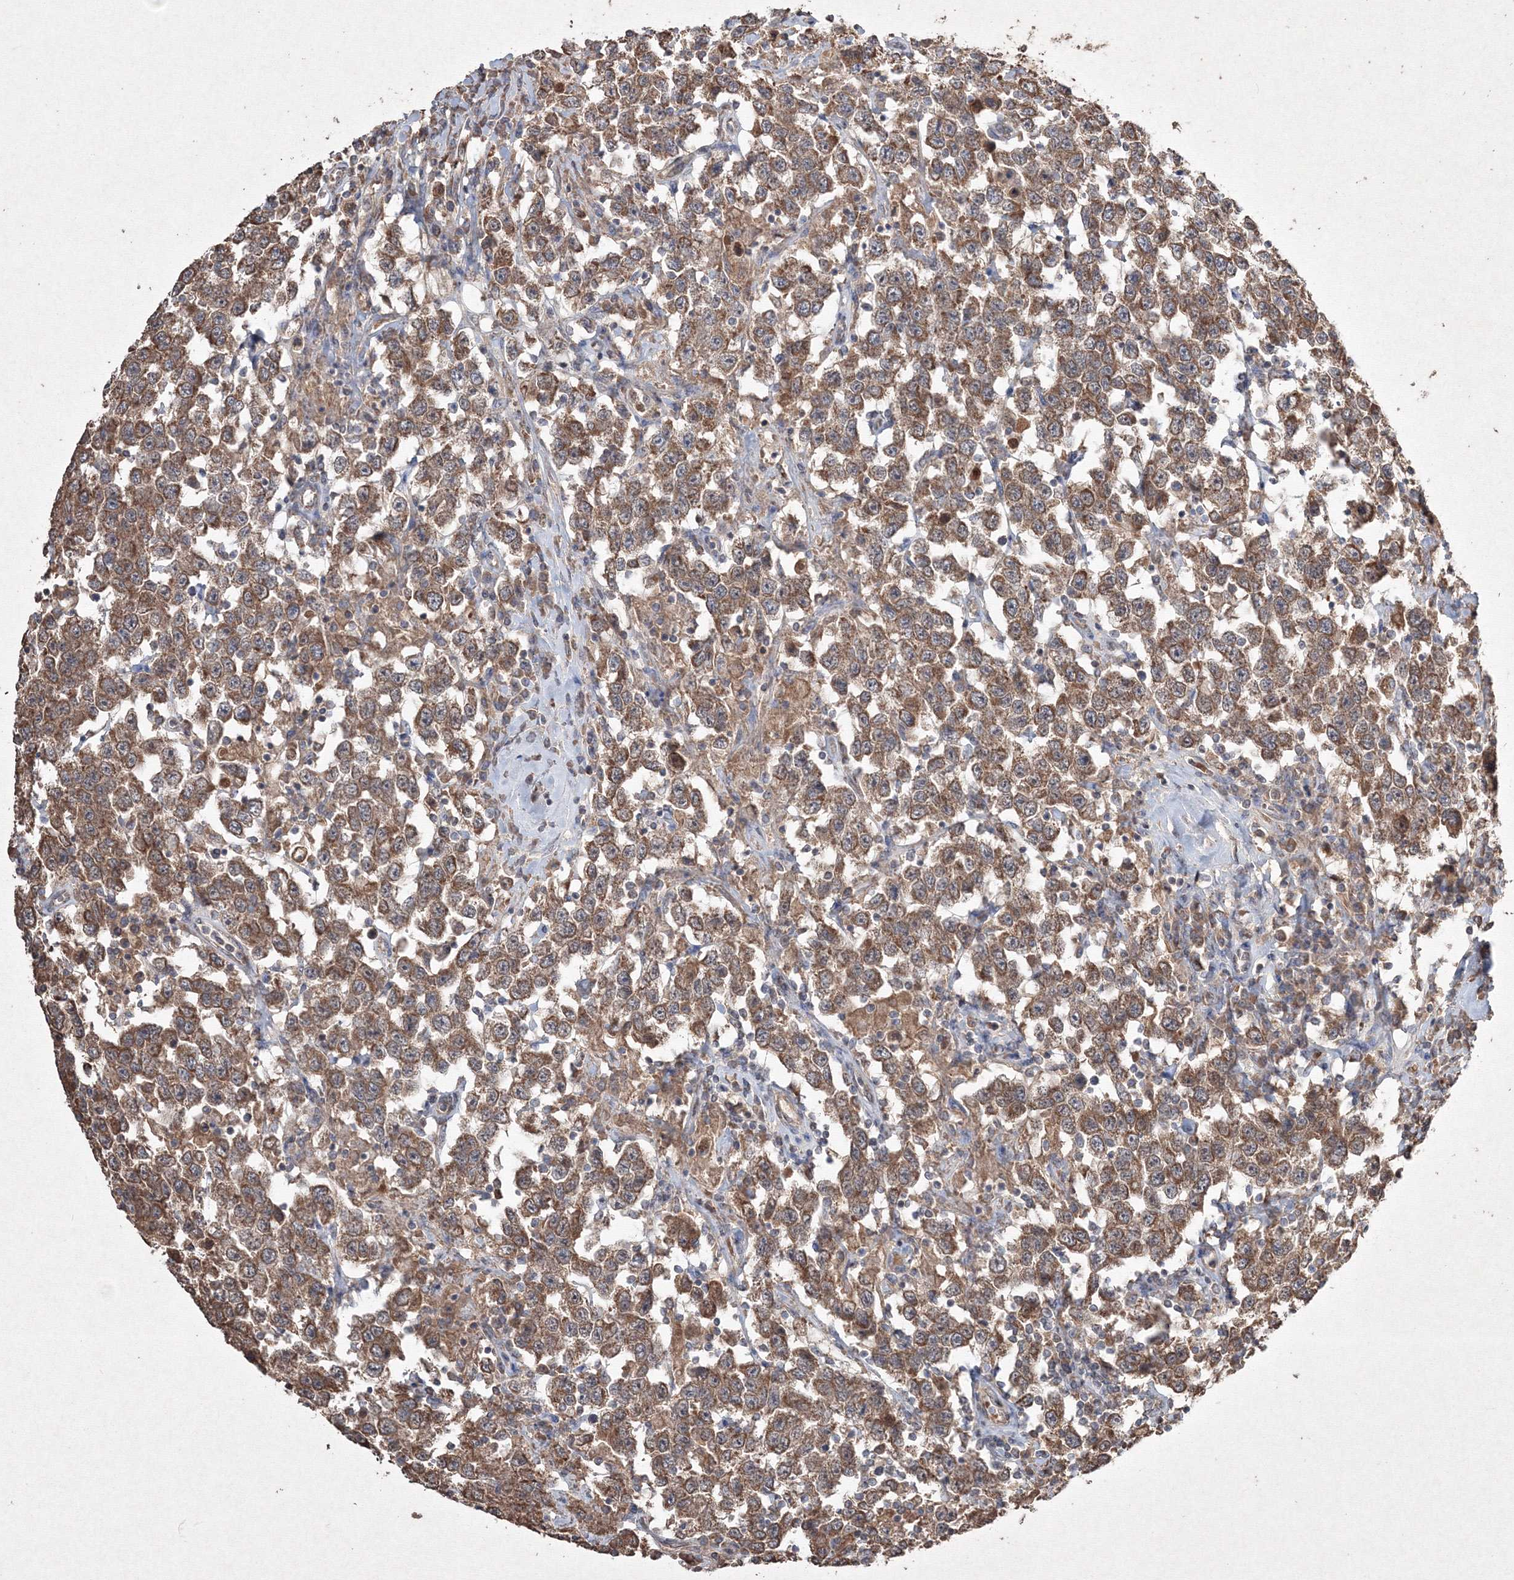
{"staining": {"intensity": "moderate", "quantity": ">75%", "location": "cytoplasmic/membranous"}, "tissue": "testis cancer", "cell_type": "Tumor cells", "image_type": "cancer", "snomed": [{"axis": "morphology", "description": "Seminoma, NOS"}, {"axis": "topography", "description": "Testis"}], "caption": "Testis seminoma stained with a brown dye exhibits moderate cytoplasmic/membranous positive positivity in approximately >75% of tumor cells.", "gene": "GRSF1", "patient": {"sex": "male", "age": 41}}